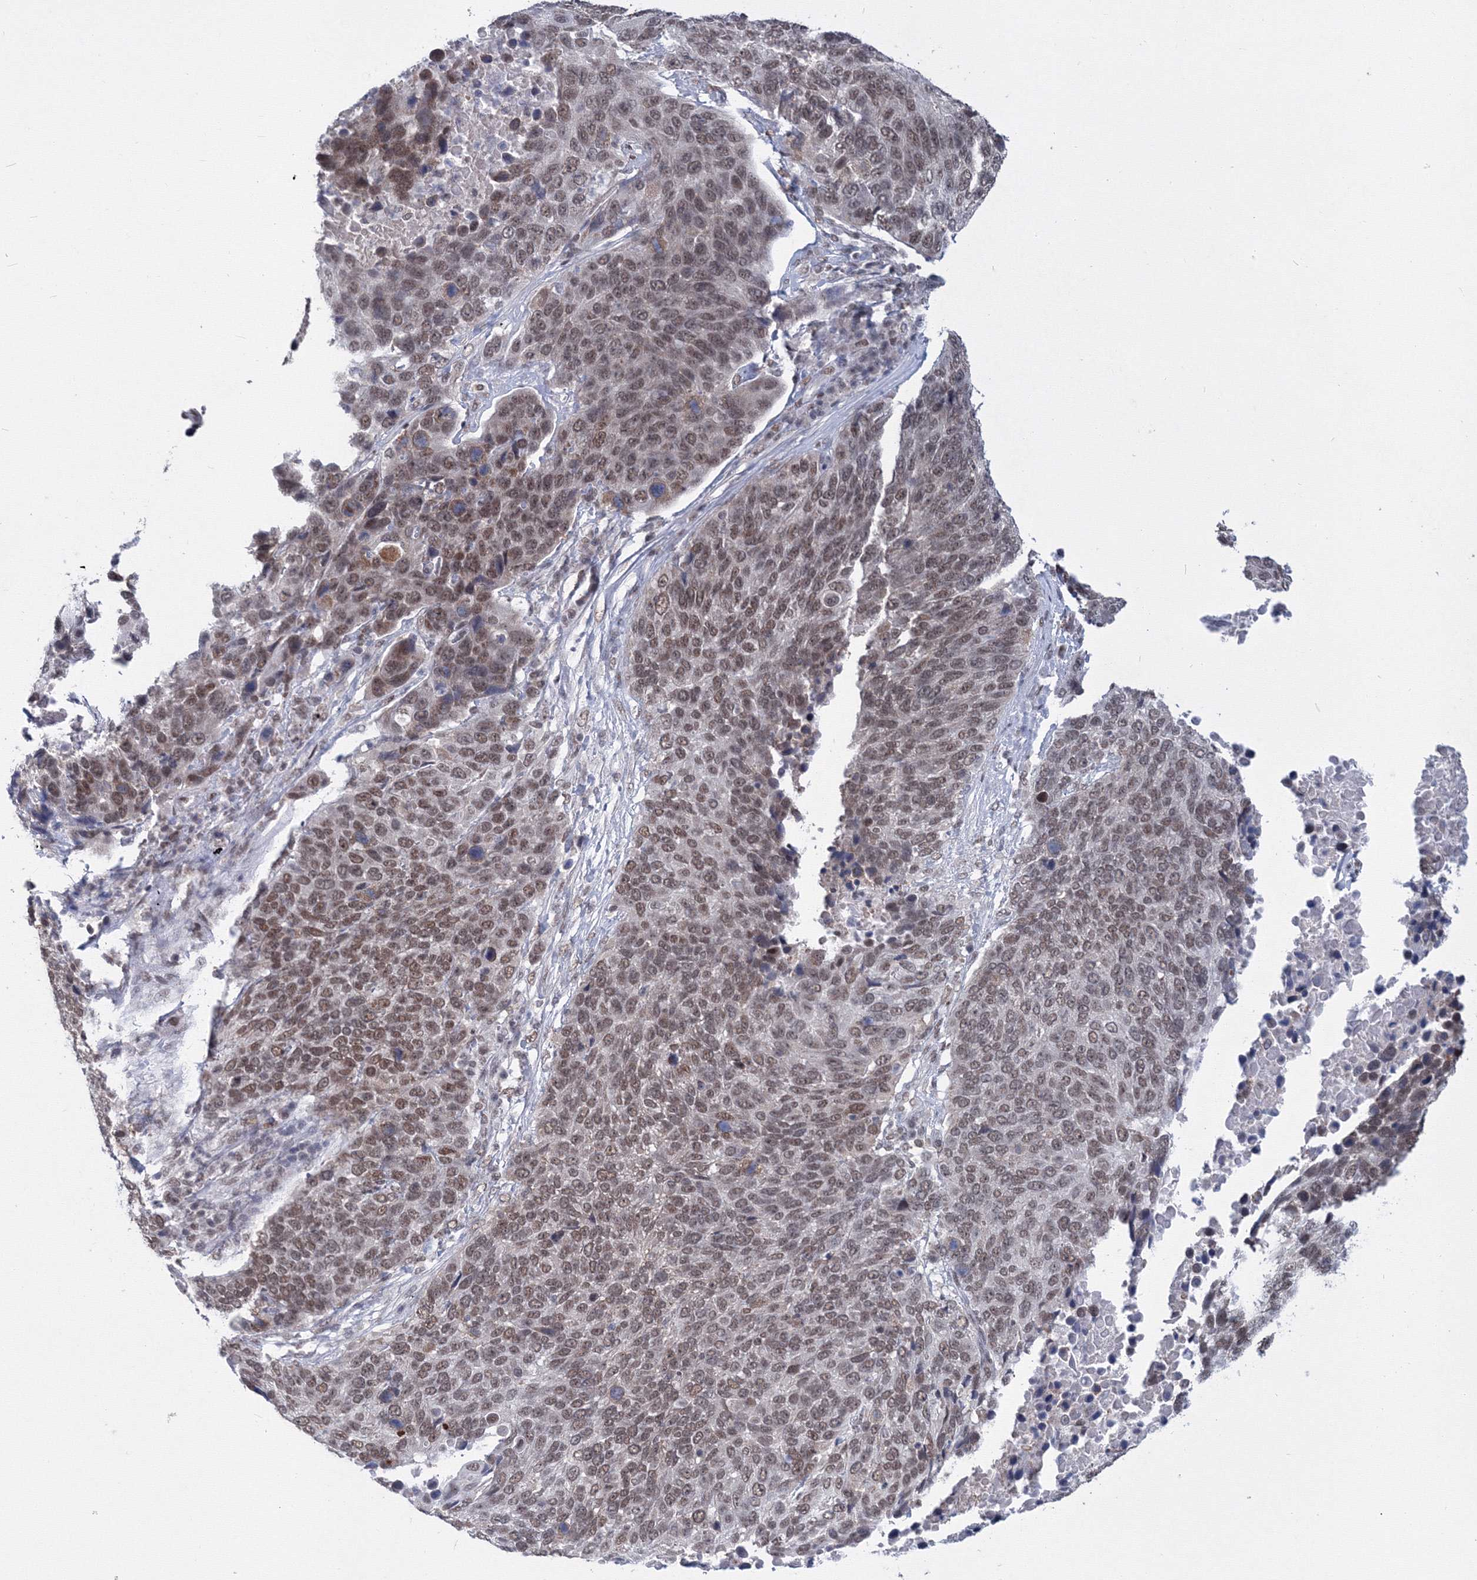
{"staining": {"intensity": "moderate", "quantity": ">75%", "location": "nuclear"}, "tissue": "lung cancer", "cell_type": "Tumor cells", "image_type": "cancer", "snomed": [{"axis": "morphology", "description": "Squamous cell carcinoma, NOS"}, {"axis": "topography", "description": "Lung"}], "caption": "Protein staining demonstrates moderate nuclear positivity in about >75% of tumor cells in lung cancer (squamous cell carcinoma).", "gene": "SF3B6", "patient": {"sex": "male", "age": 66}}